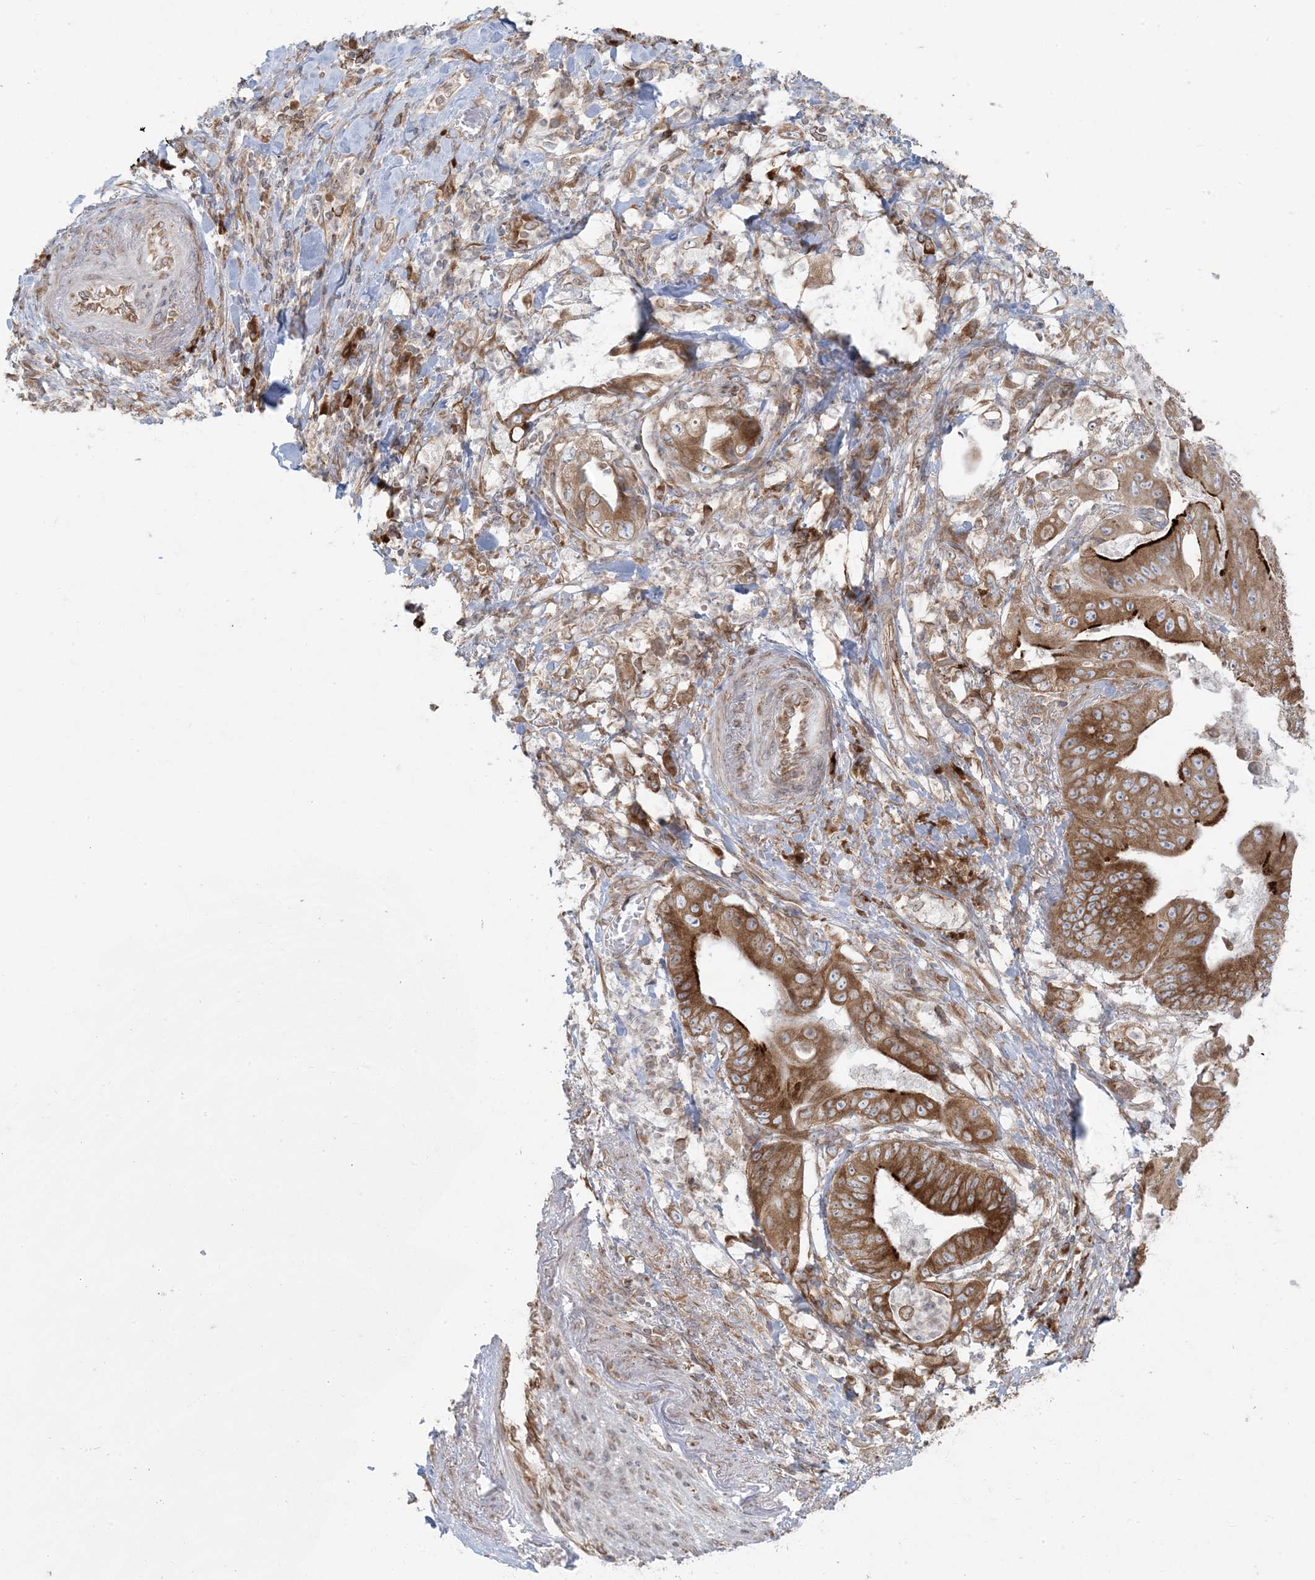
{"staining": {"intensity": "moderate", "quantity": ">75%", "location": "cytoplasmic/membranous"}, "tissue": "stomach cancer", "cell_type": "Tumor cells", "image_type": "cancer", "snomed": [{"axis": "morphology", "description": "Adenocarcinoma, NOS"}, {"axis": "topography", "description": "Stomach"}], "caption": "A brown stain highlights moderate cytoplasmic/membranous expression of a protein in human stomach adenocarcinoma tumor cells.", "gene": "UBXN4", "patient": {"sex": "female", "age": 73}}